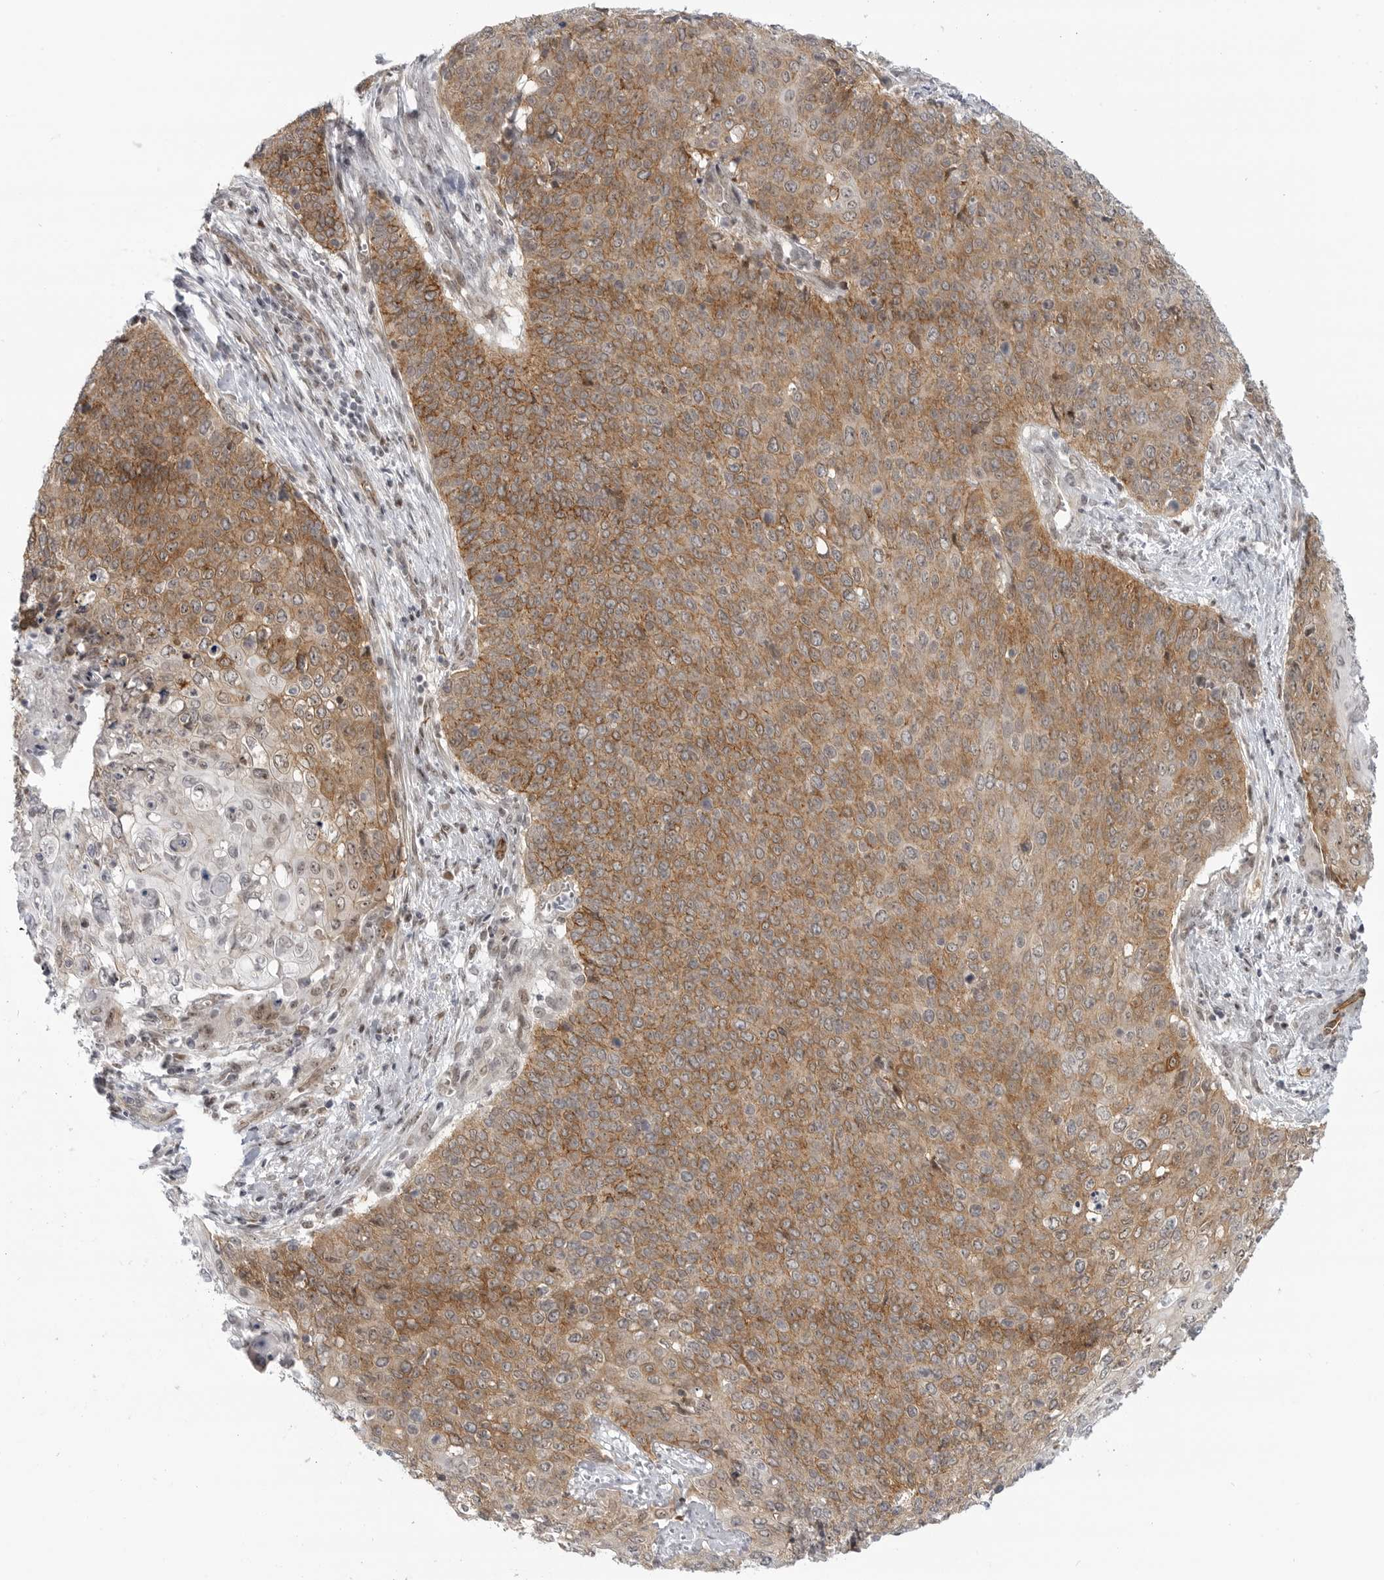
{"staining": {"intensity": "moderate", "quantity": ">75%", "location": "cytoplasmic/membranous"}, "tissue": "cervical cancer", "cell_type": "Tumor cells", "image_type": "cancer", "snomed": [{"axis": "morphology", "description": "Squamous cell carcinoma, NOS"}, {"axis": "topography", "description": "Cervix"}], "caption": "The photomicrograph demonstrates immunohistochemical staining of cervical squamous cell carcinoma. There is moderate cytoplasmic/membranous expression is identified in approximately >75% of tumor cells.", "gene": "CEP295NL", "patient": {"sex": "female", "age": 39}}